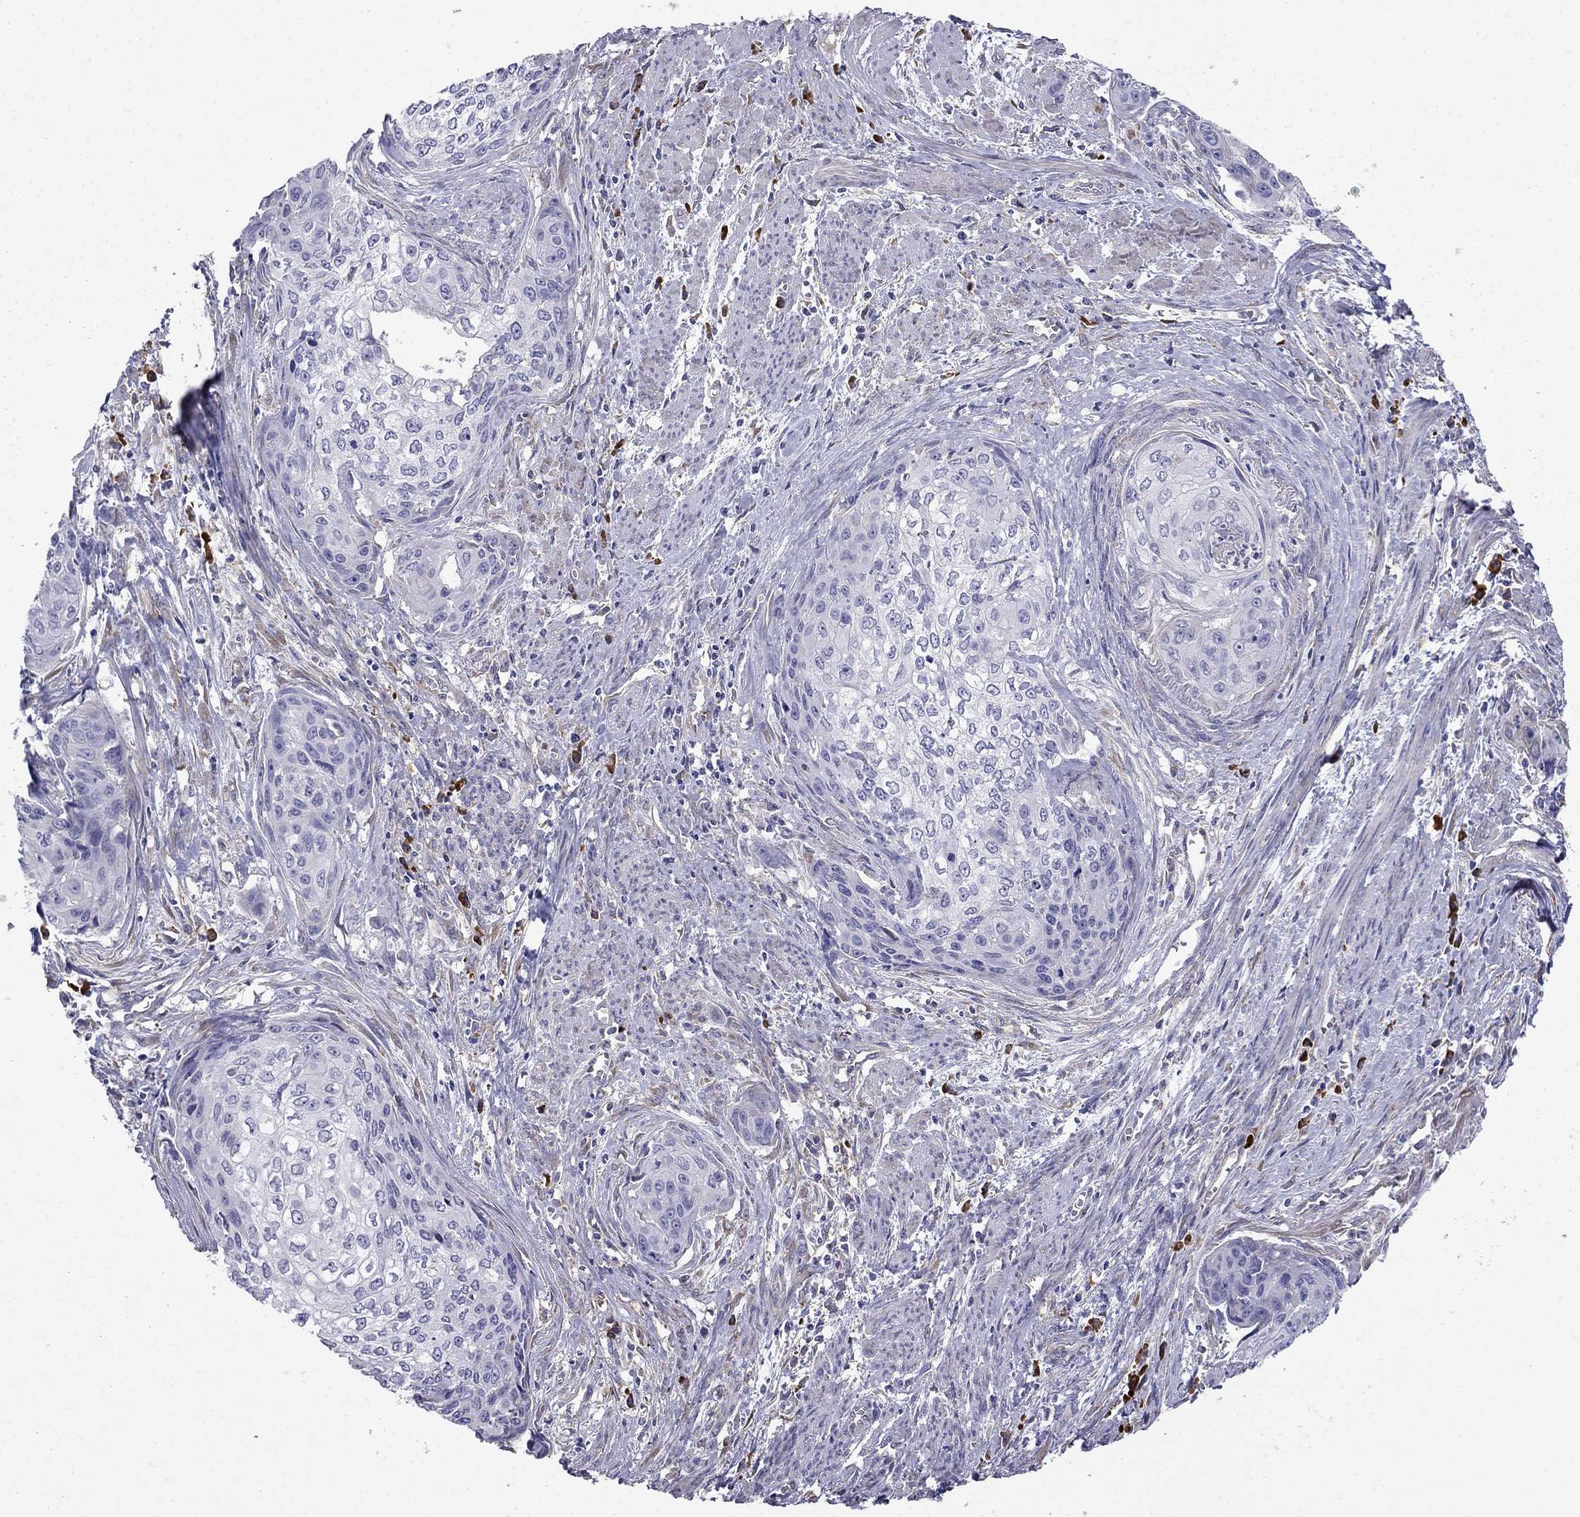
{"staining": {"intensity": "negative", "quantity": "none", "location": "none"}, "tissue": "cervical cancer", "cell_type": "Tumor cells", "image_type": "cancer", "snomed": [{"axis": "morphology", "description": "Squamous cell carcinoma, NOS"}, {"axis": "topography", "description": "Cervix"}], "caption": "A photomicrograph of human cervical squamous cell carcinoma is negative for staining in tumor cells. Brightfield microscopy of immunohistochemistry stained with DAB (brown) and hematoxylin (blue), captured at high magnification.", "gene": "LONRF2", "patient": {"sex": "female", "age": 58}}